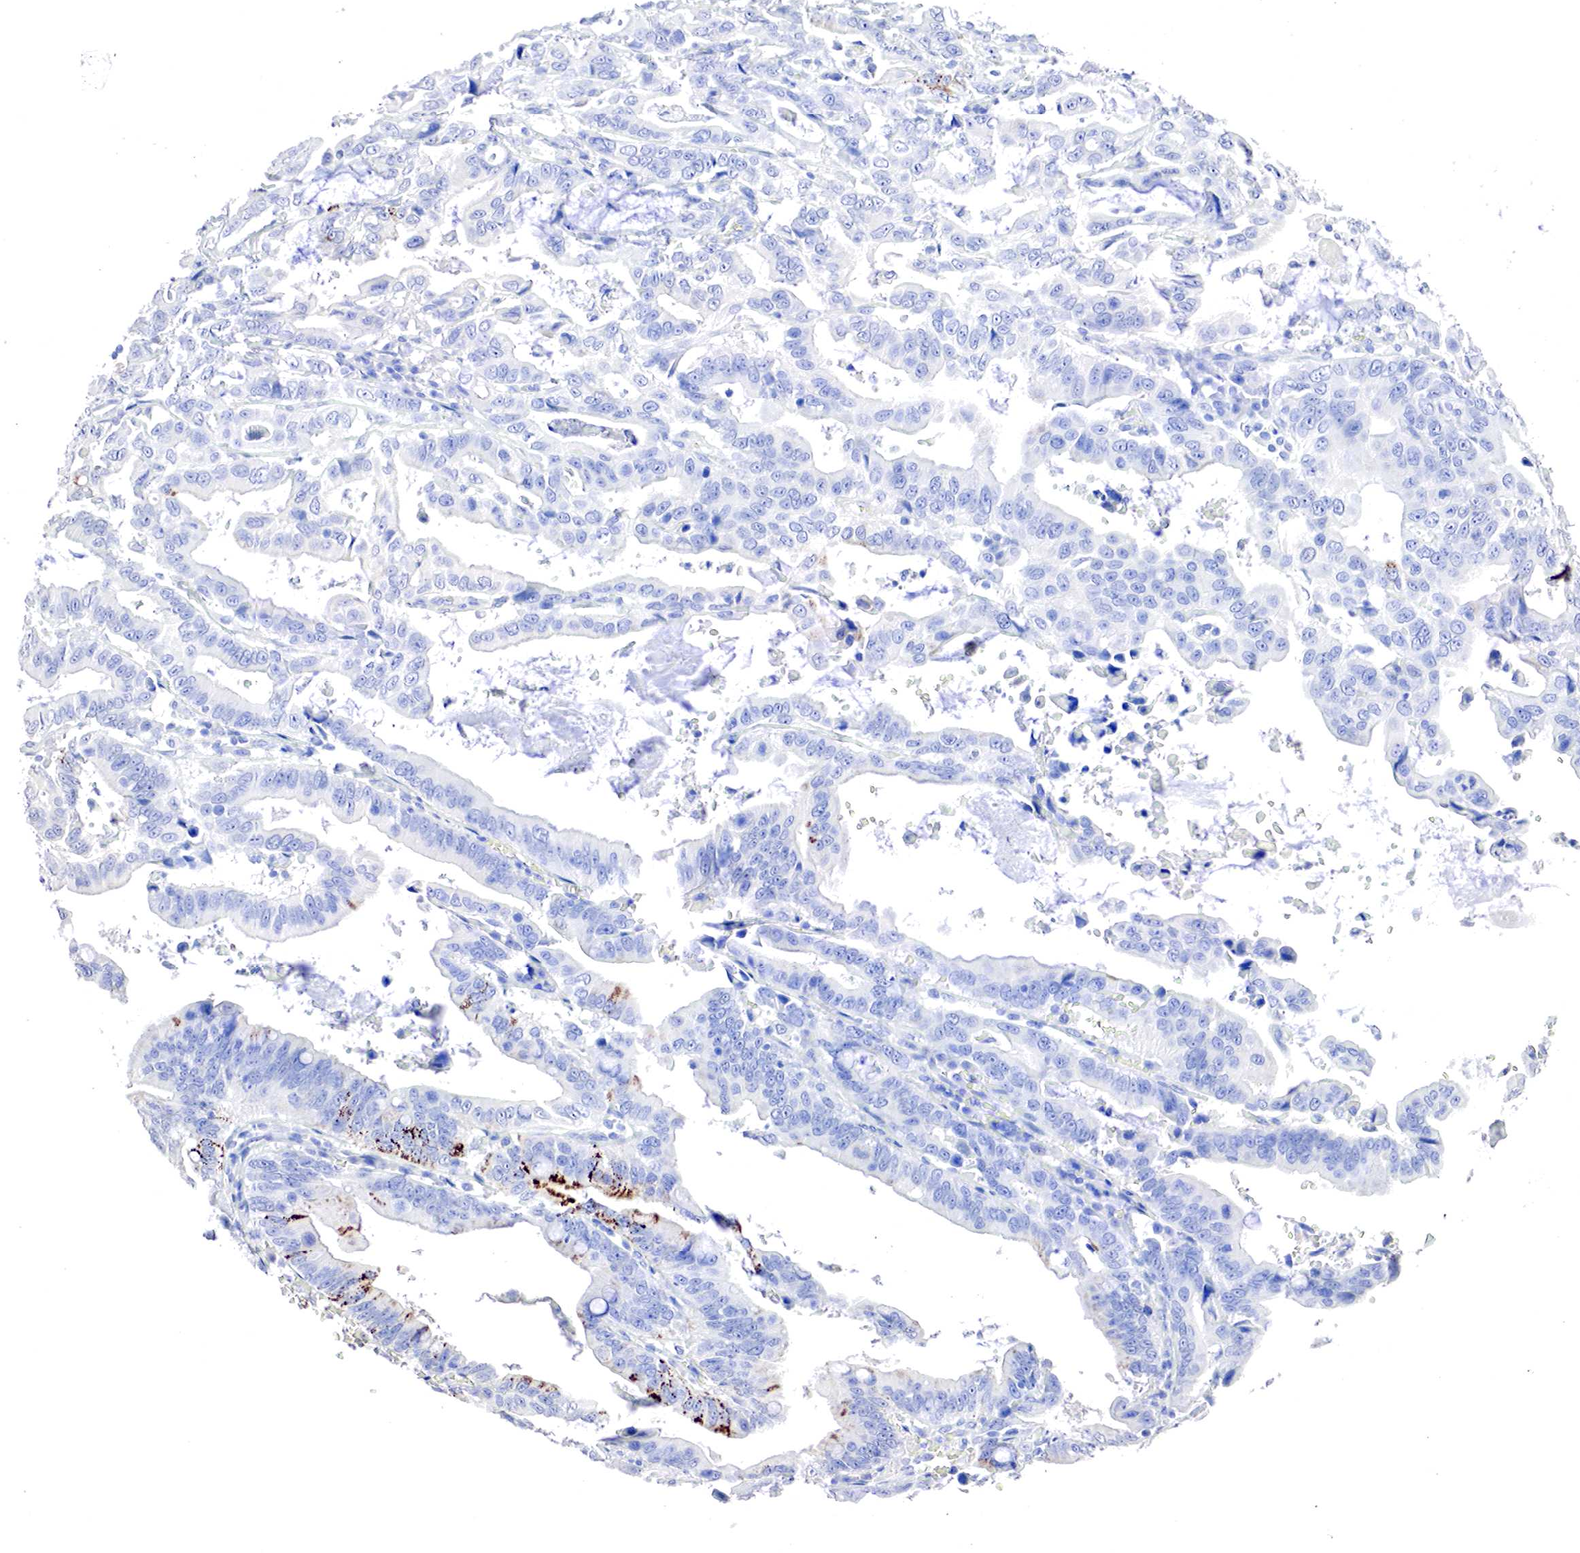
{"staining": {"intensity": "strong", "quantity": "<25%", "location": "cytoplasmic/membranous"}, "tissue": "stomach cancer", "cell_type": "Tumor cells", "image_type": "cancer", "snomed": [{"axis": "morphology", "description": "Adenocarcinoma, NOS"}, {"axis": "topography", "description": "Stomach, upper"}], "caption": "Strong cytoplasmic/membranous expression is appreciated in about <25% of tumor cells in stomach adenocarcinoma.", "gene": "OTC", "patient": {"sex": "male", "age": 63}}